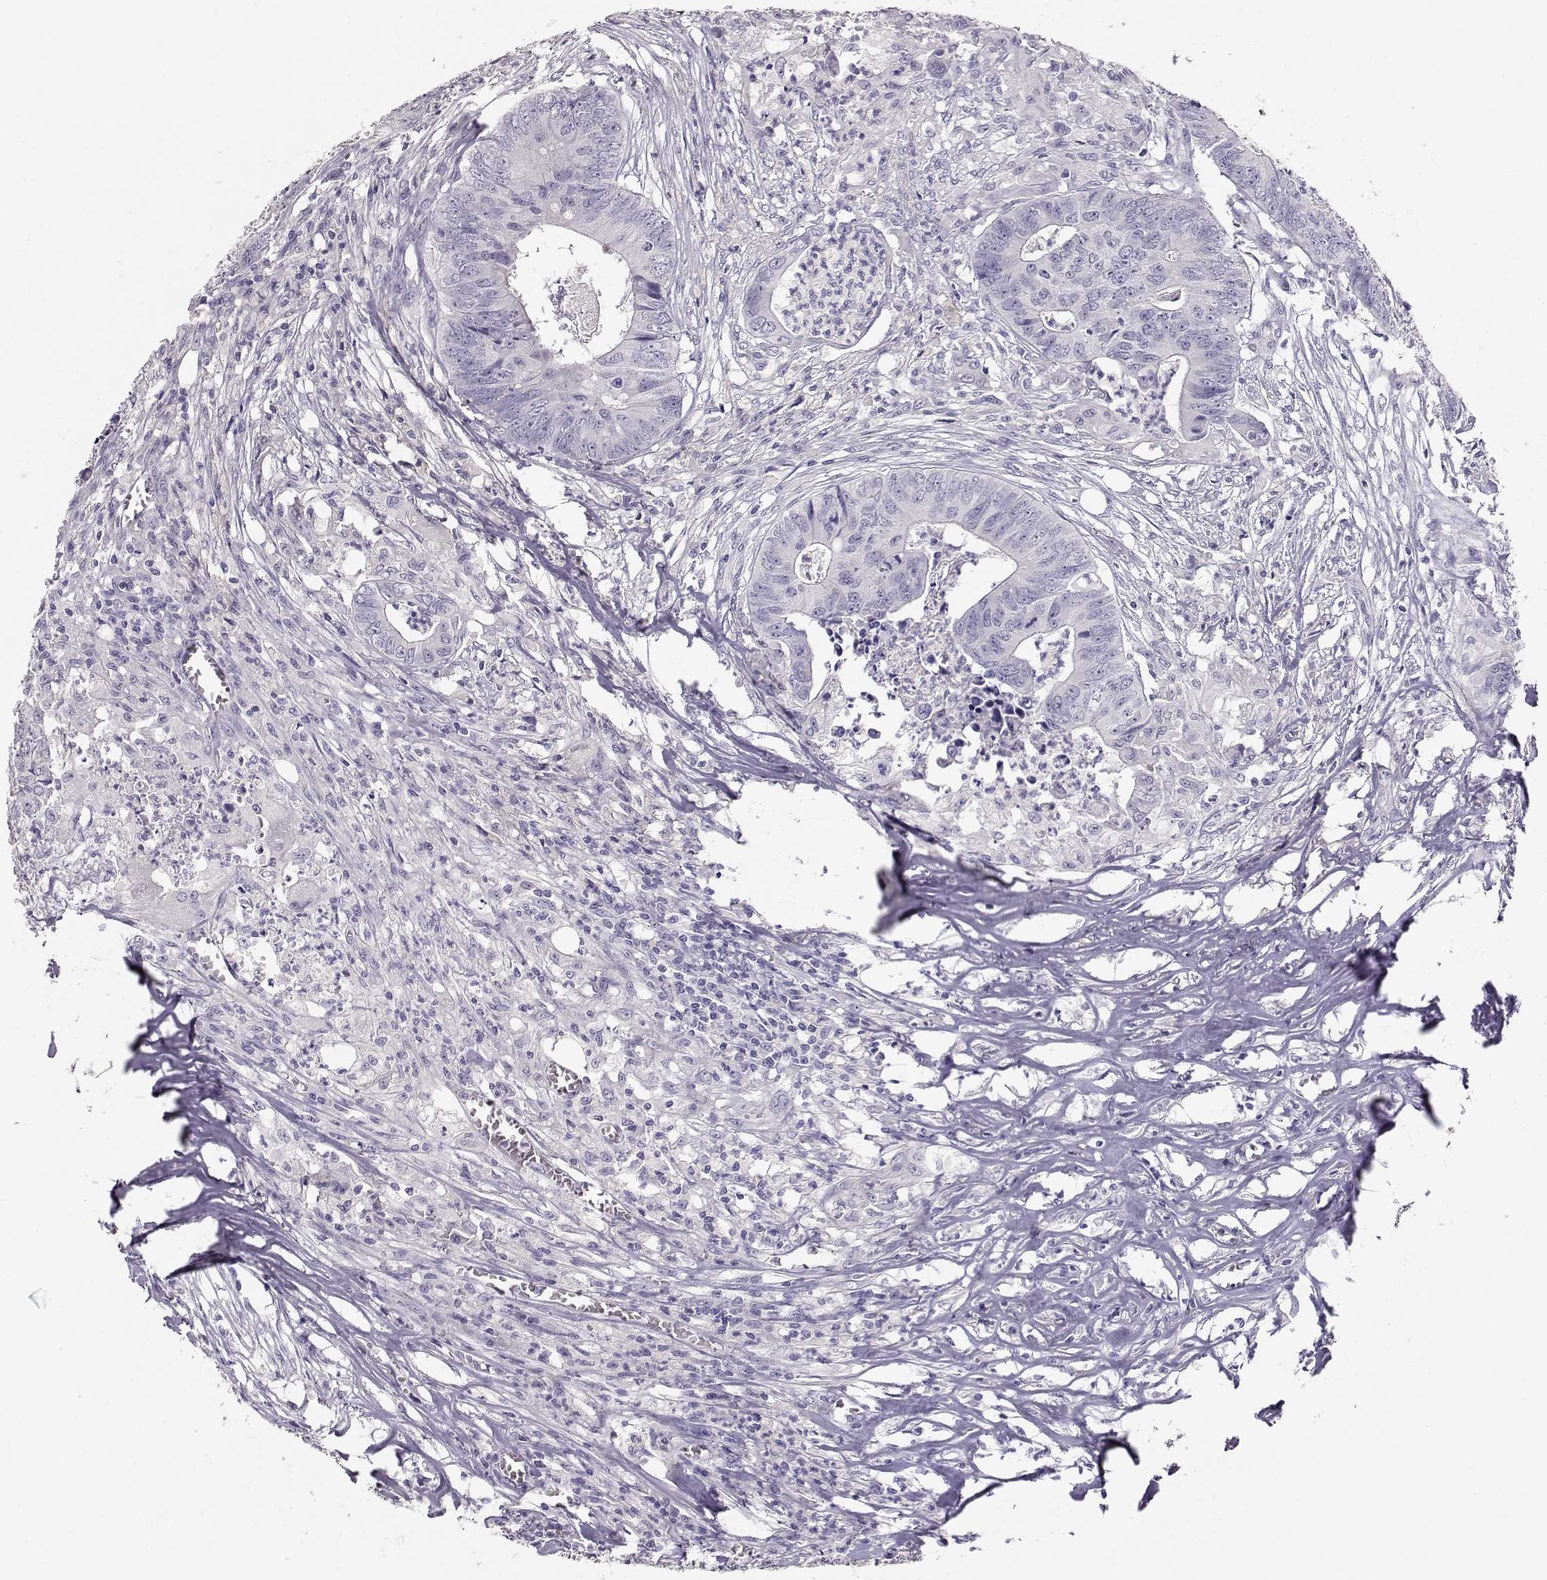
{"staining": {"intensity": "negative", "quantity": "none", "location": "none"}, "tissue": "colorectal cancer", "cell_type": "Tumor cells", "image_type": "cancer", "snomed": [{"axis": "morphology", "description": "Adenocarcinoma, NOS"}, {"axis": "topography", "description": "Colon"}], "caption": "Immunohistochemistry (IHC) photomicrograph of human colorectal adenocarcinoma stained for a protein (brown), which shows no expression in tumor cells. (DAB immunohistochemistry (IHC) with hematoxylin counter stain).", "gene": "MAGEC1", "patient": {"sex": "male", "age": 84}}